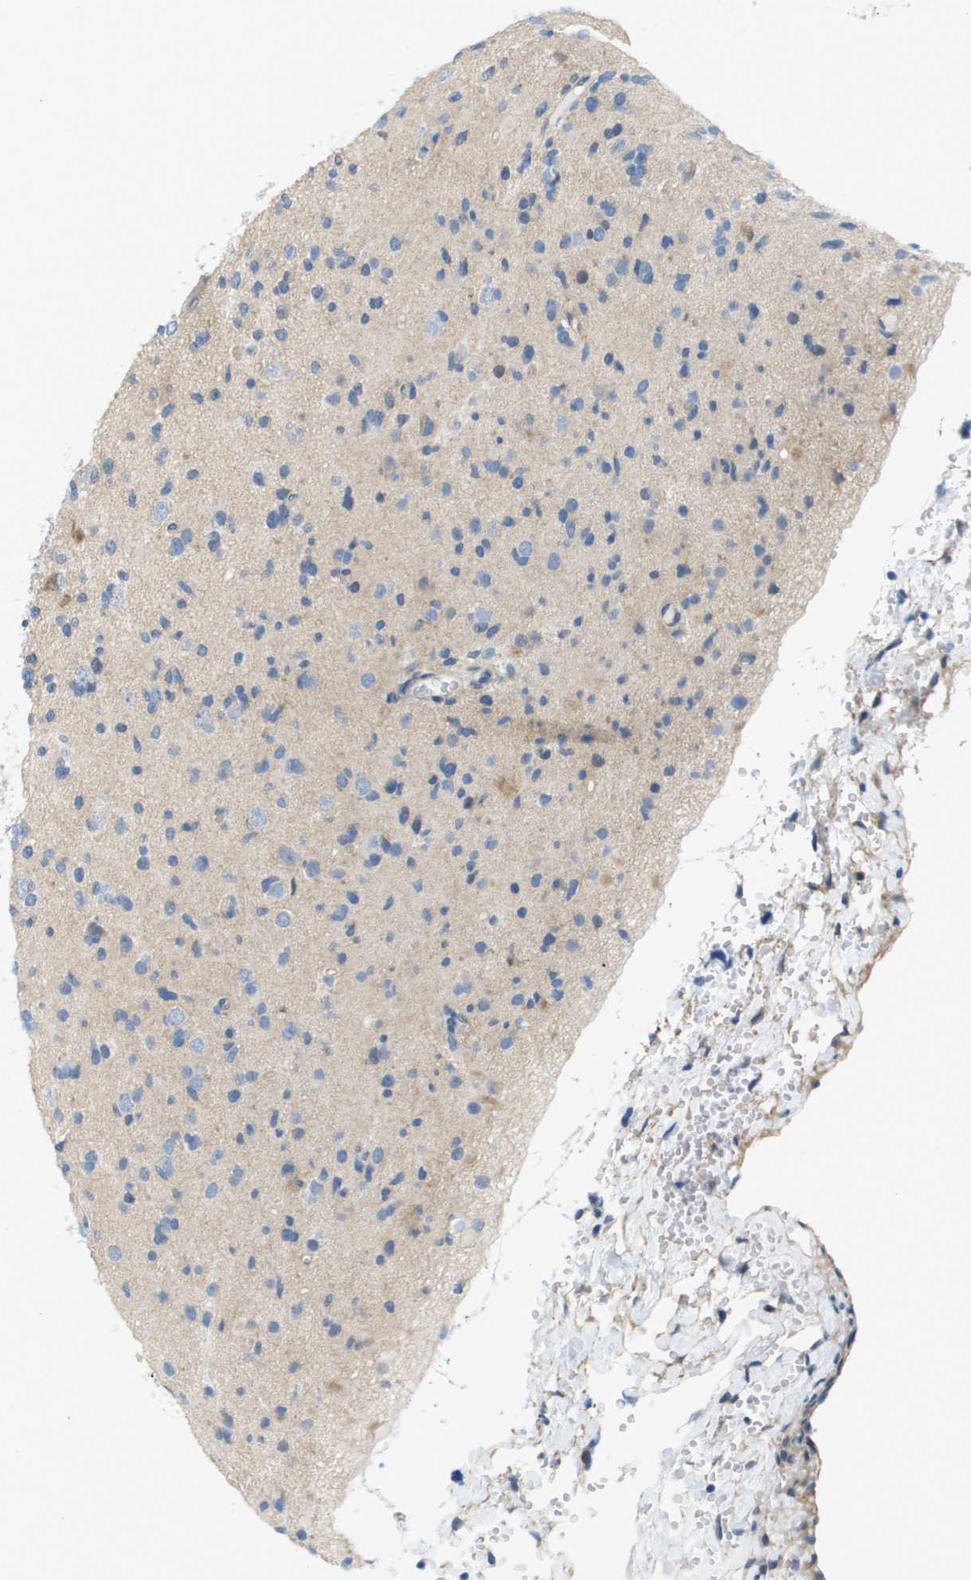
{"staining": {"intensity": "negative", "quantity": "none", "location": "none"}, "tissue": "glioma", "cell_type": "Tumor cells", "image_type": "cancer", "snomed": [{"axis": "morphology", "description": "Glioma, malignant, Low grade"}, {"axis": "topography", "description": "Brain"}], "caption": "Tumor cells show no significant expression in low-grade glioma (malignant).", "gene": "KRT23", "patient": {"sex": "female", "age": 22}}